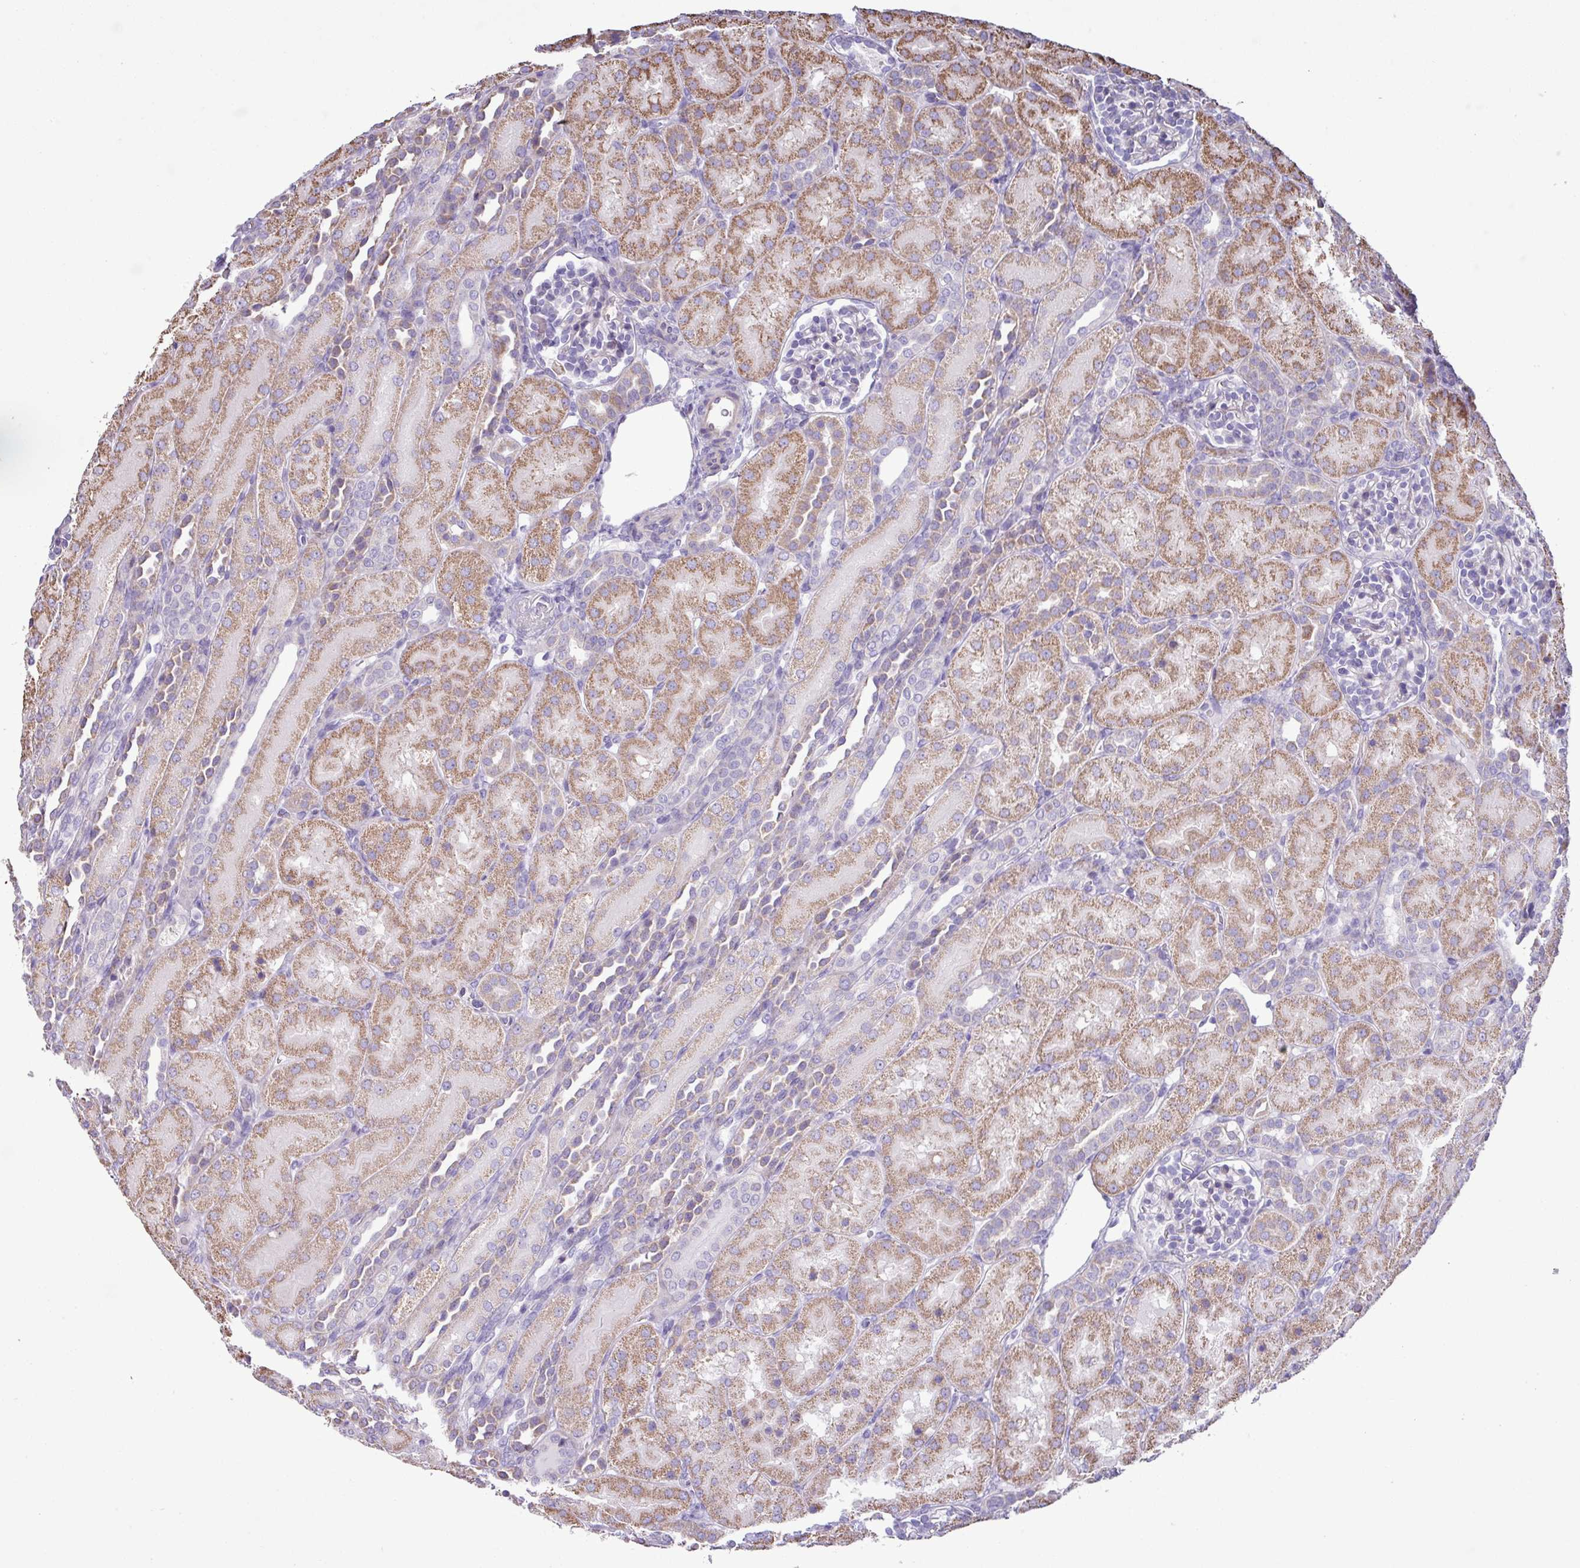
{"staining": {"intensity": "negative", "quantity": "none", "location": "none"}, "tissue": "kidney", "cell_type": "Cells in glomeruli", "image_type": "normal", "snomed": [{"axis": "morphology", "description": "Normal tissue, NOS"}, {"axis": "topography", "description": "Kidney"}], "caption": "Normal kidney was stained to show a protein in brown. There is no significant expression in cells in glomeruli. (DAB immunohistochemistry (IHC), high magnification).", "gene": "IRGC", "patient": {"sex": "male", "age": 1}}